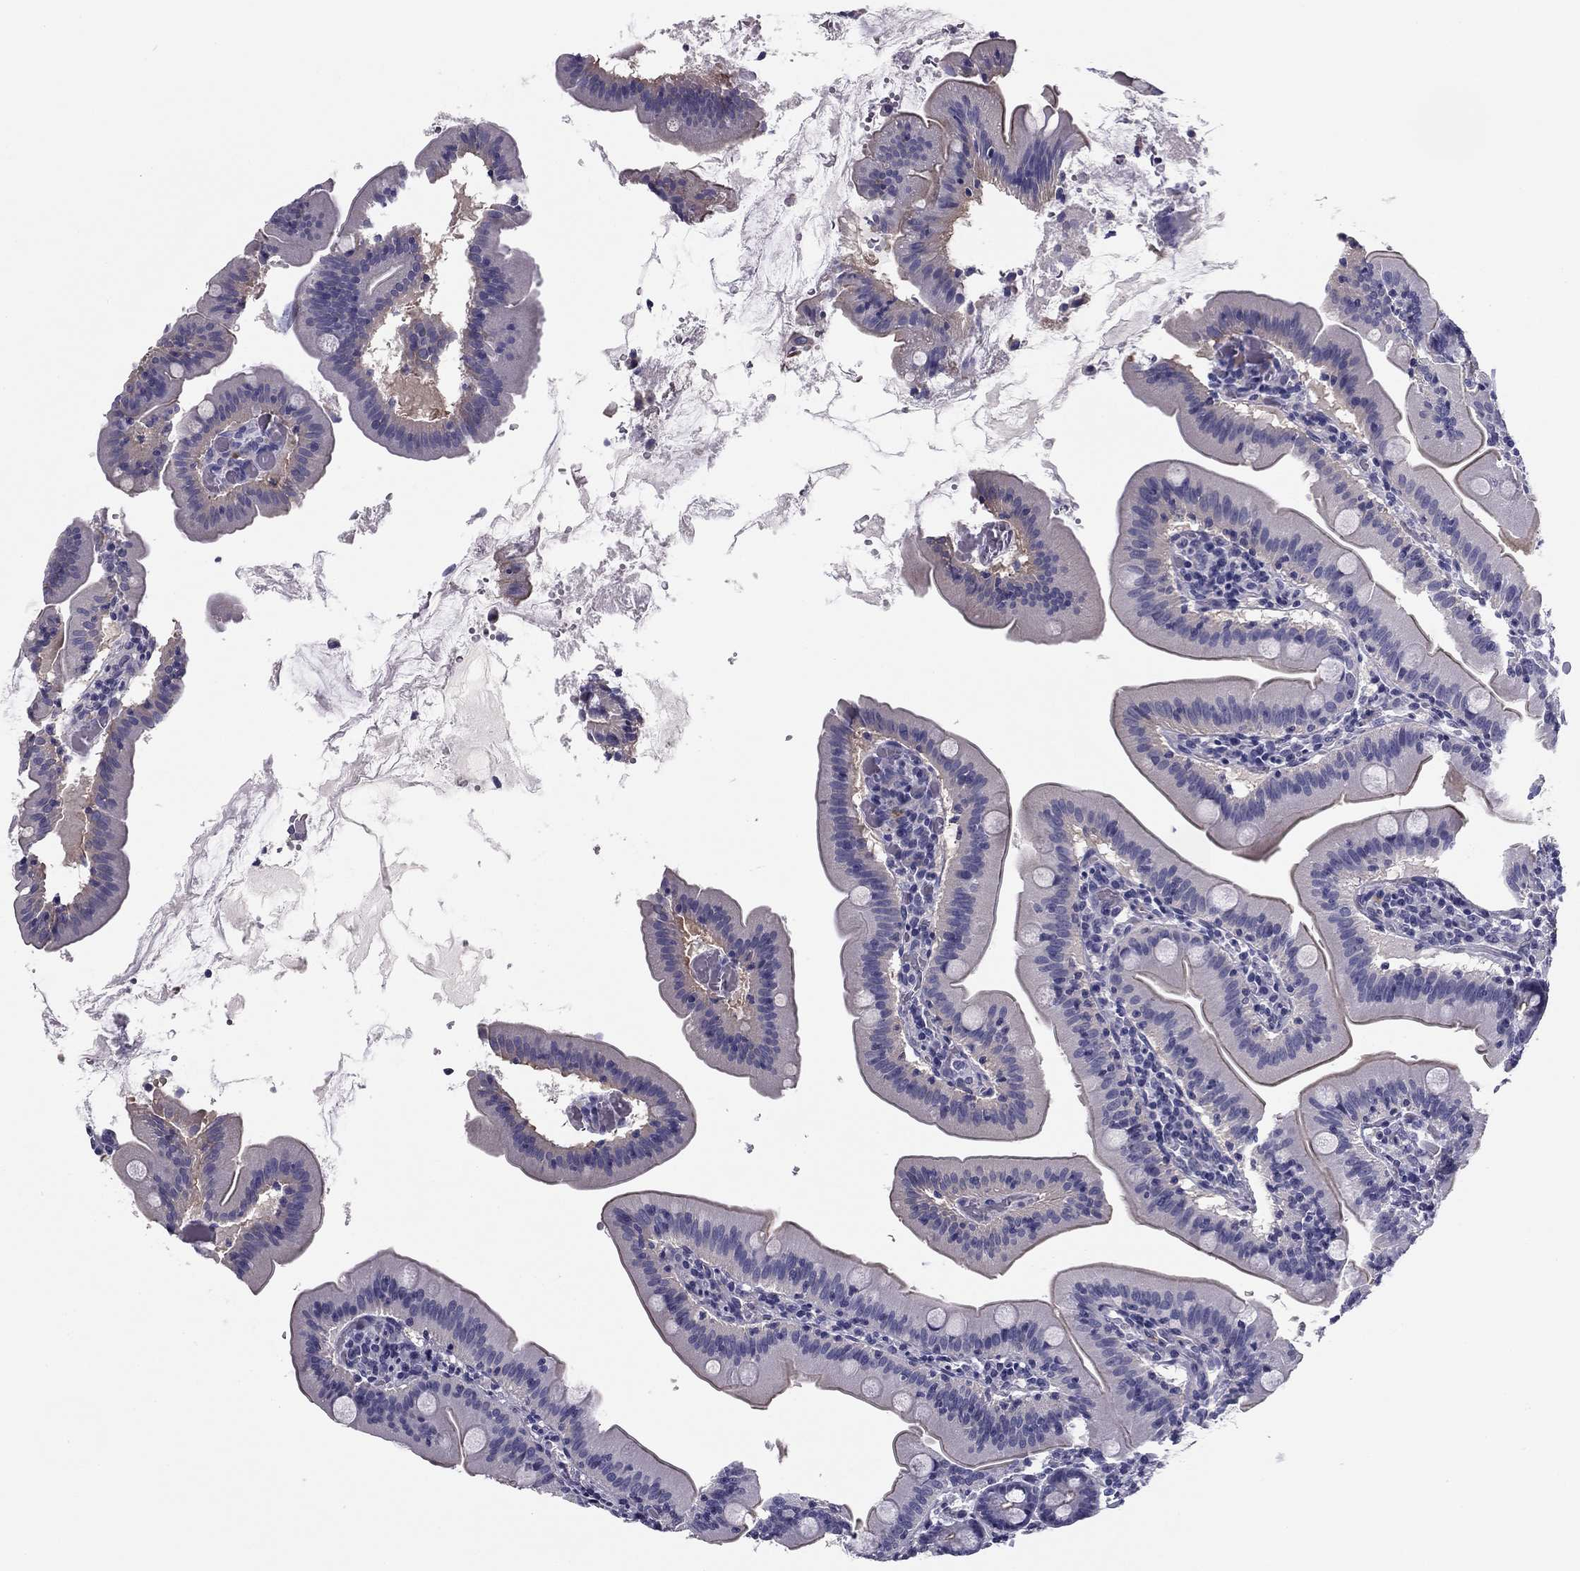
{"staining": {"intensity": "moderate", "quantity": "25%-75%", "location": "cytoplasmic/membranous"}, "tissue": "small intestine", "cell_type": "Glandular cells", "image_type": "normal", "snomed": [{"axis": "morphology", "description": "Normal tissue, NOS"}, {"axis": "topography", "description": "Small intestine"}], "caption": "Unremarkable small intestine shows moderate cytoplasmic/membranous staining in approximately 25%-75% of glandular cells.", "gene": "FLNC", "patient": {"sex": "male", "age": 37}}